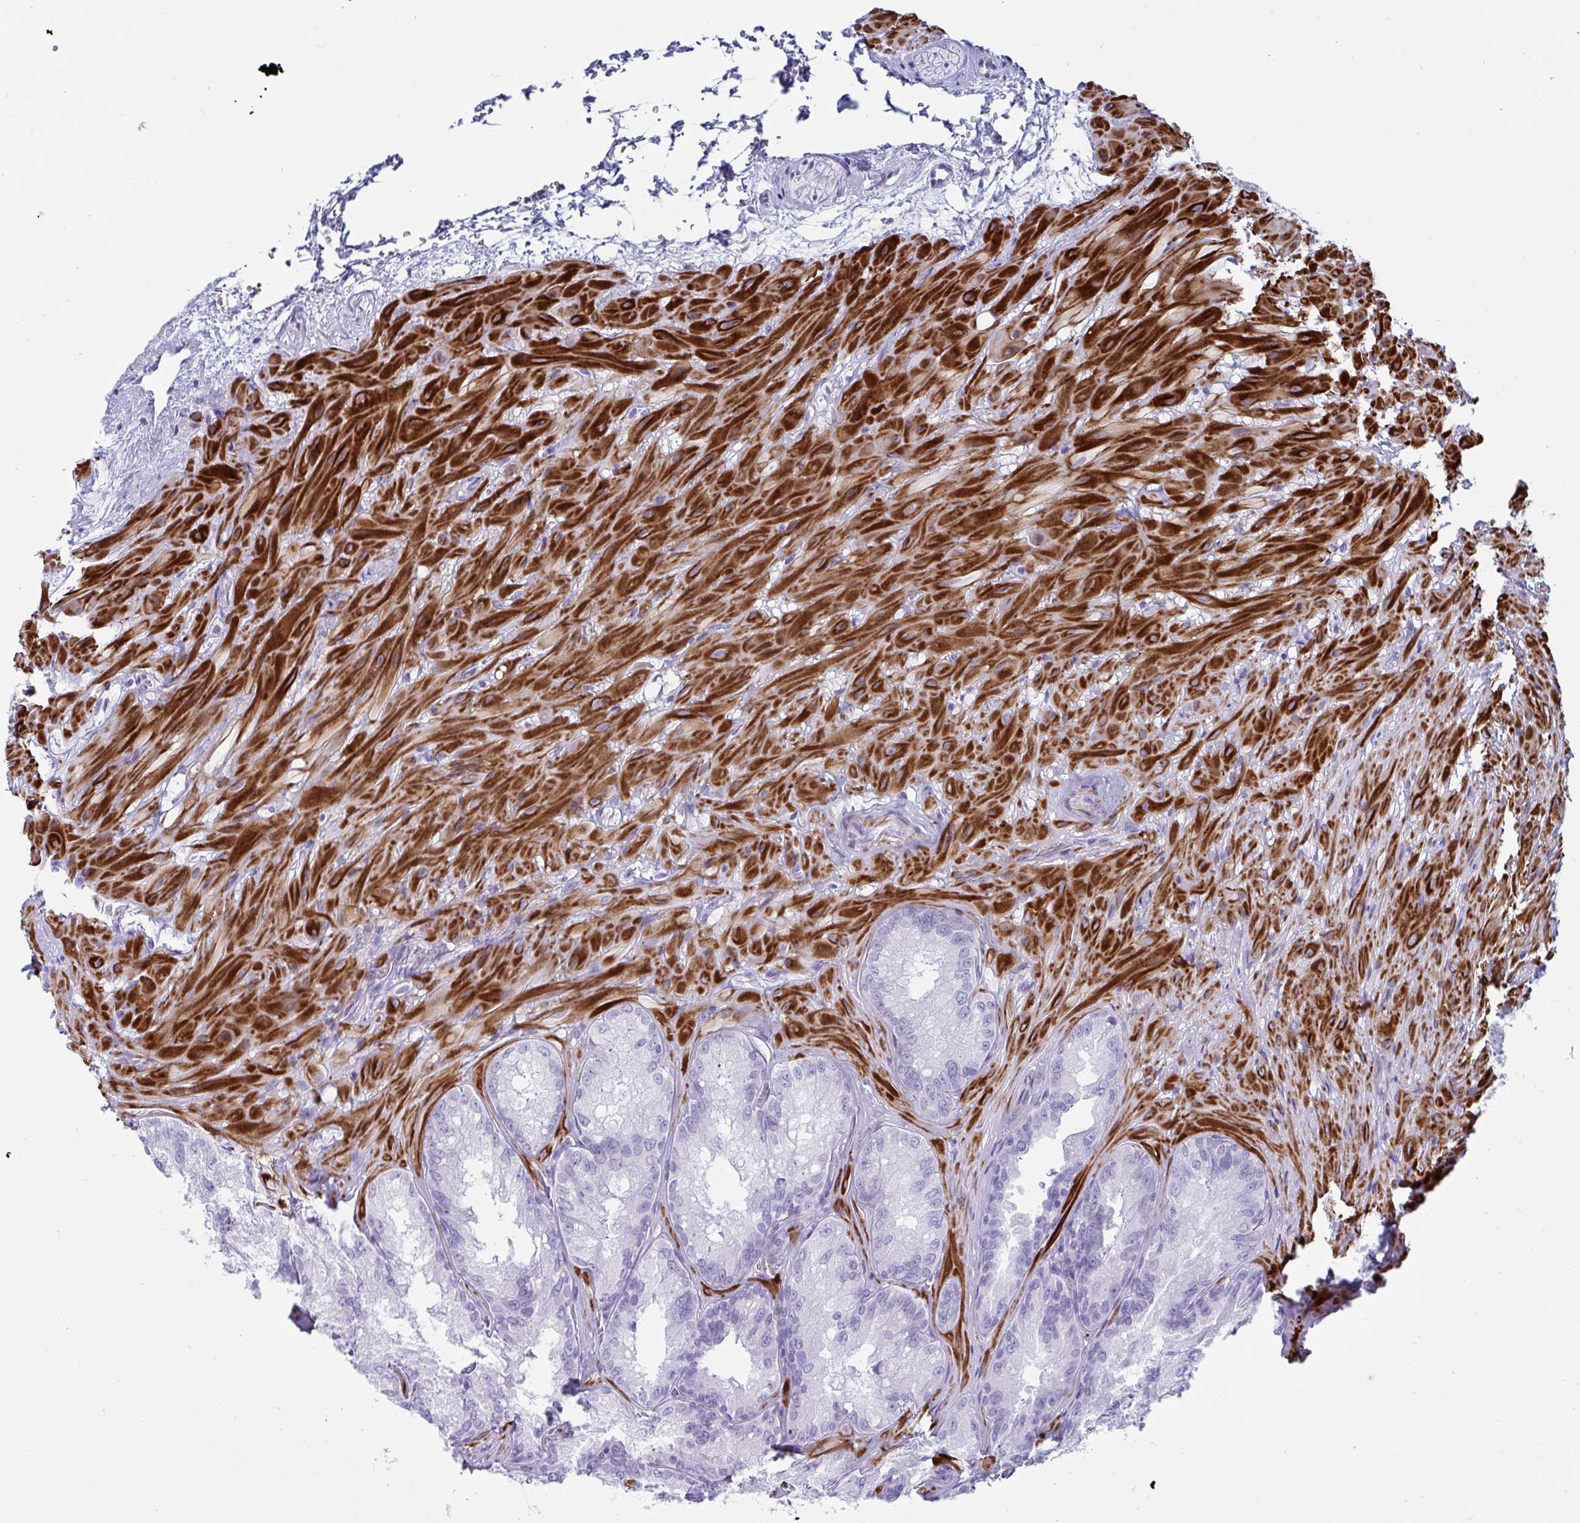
{"staining": {"intensity": "negative", "quantity": "none", "location": "none"}, "tissue": "seminal vesicle", "cell_type": "Glandular cells", "image_type": "normal", "snomed": [{"axis": "morphology", "description": "Normal tissue, NOS"}, {"axis": "topography", "description": "Seminal veicle"}], "caption": "Unremarkable seminal vesicle was stained to show a protein in brown. There is no significant positivity in glandular cells. (DAB (3,3'-diaminobenzidine) immunohistochemistry visualized using brightfield microscopy, high magnification).", "gene": "GRXCR2", "patient": {"sex": "male", "age": 47}}